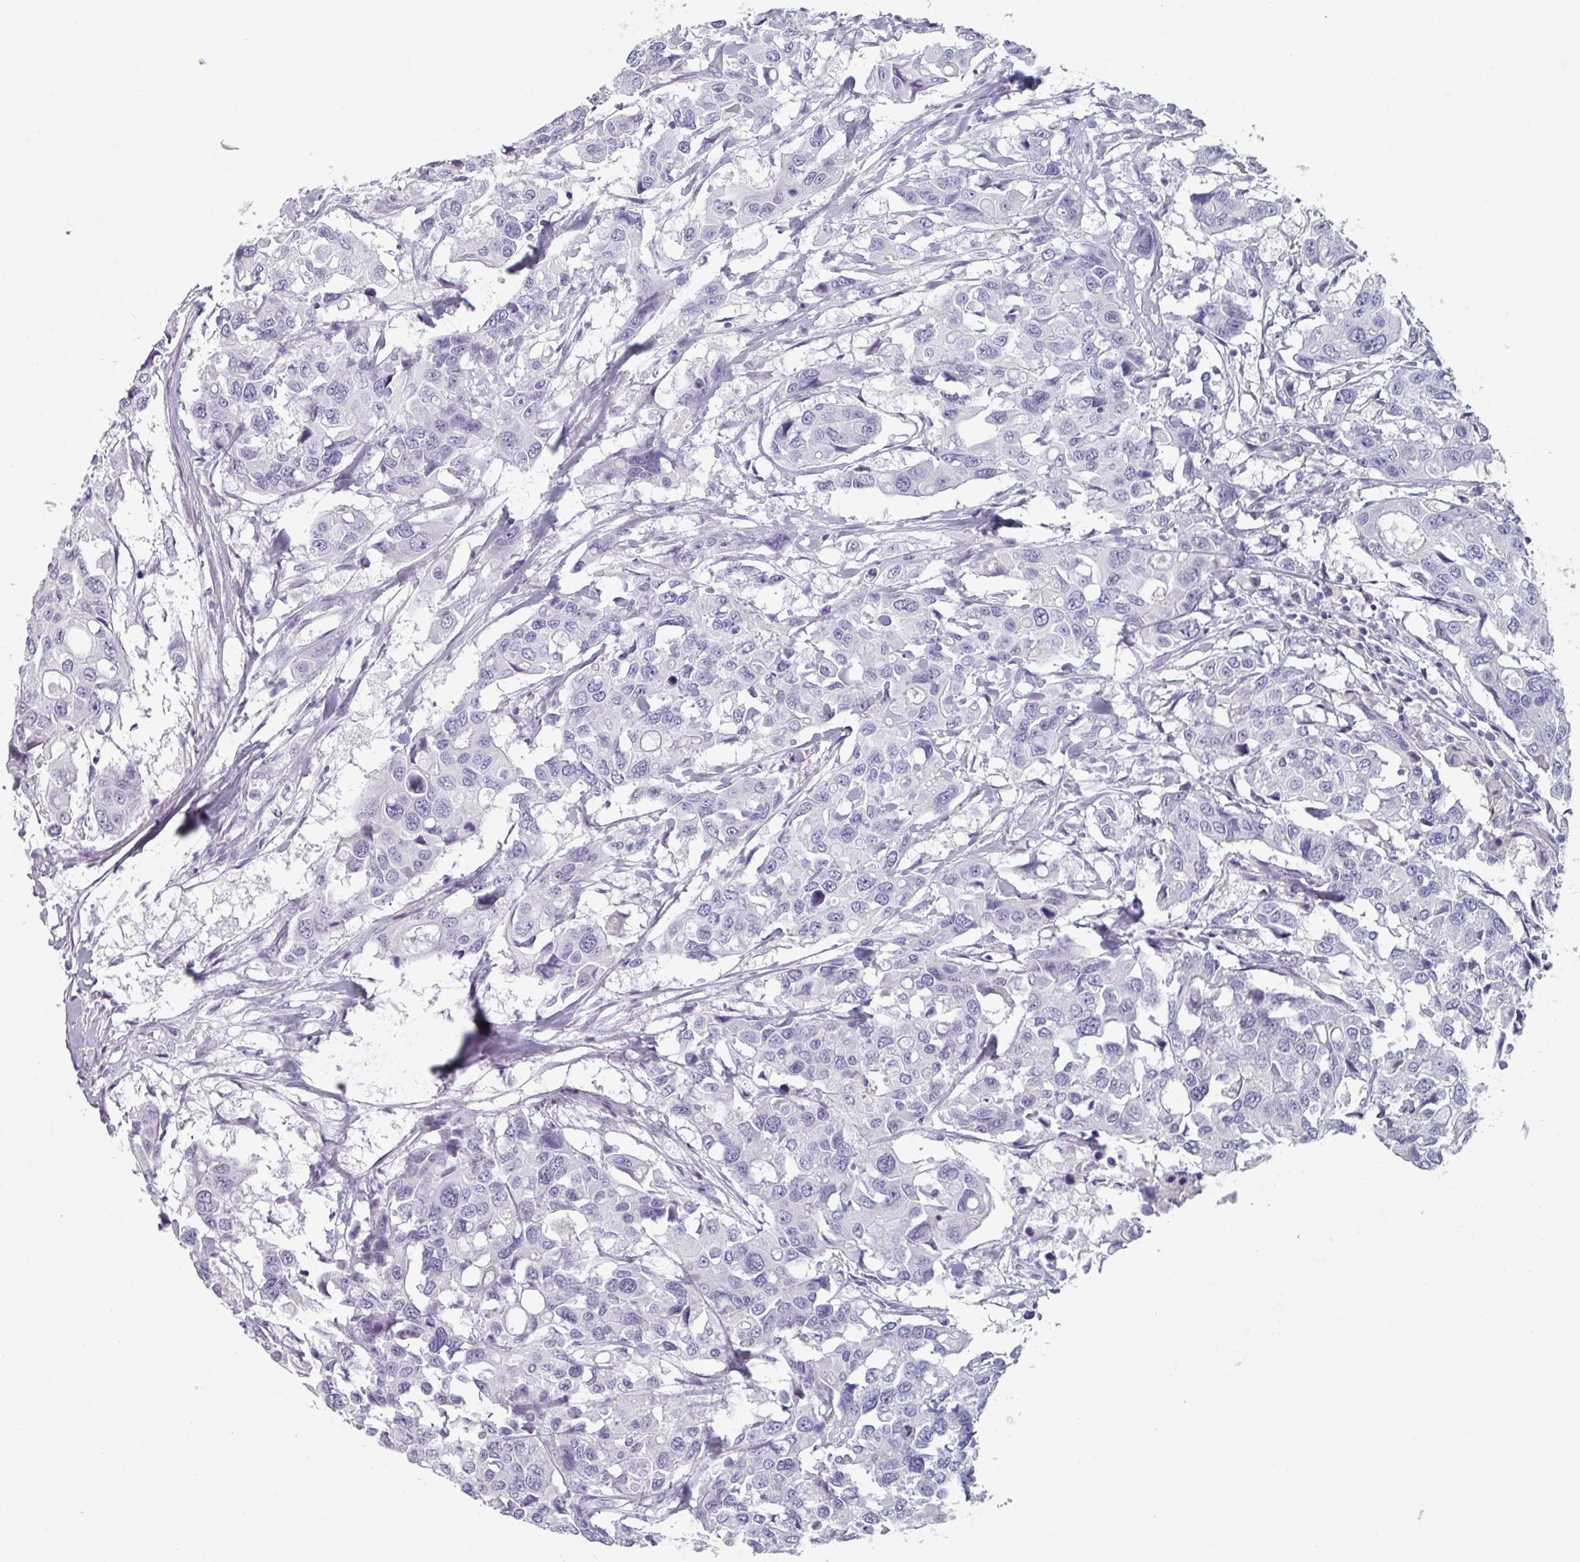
{"staining": {"intensity": "negative", "quantity": "none", "location": "none"}, "tissue": "colorectal cancer", "cell_type": "Tumor cells", "image_type": "cancer", "snomed": [{"axis": "morphology", "description": "Adenocarcinoma, NOS"}, {"axis": "topography", "description": "Colon"}], "caption": "Image shows no protein expression in tumor cells of colorectal adenocarcinoma tissue.", "gene": "SLC35G2", "patient": {"sex": "male", "age": 77}}